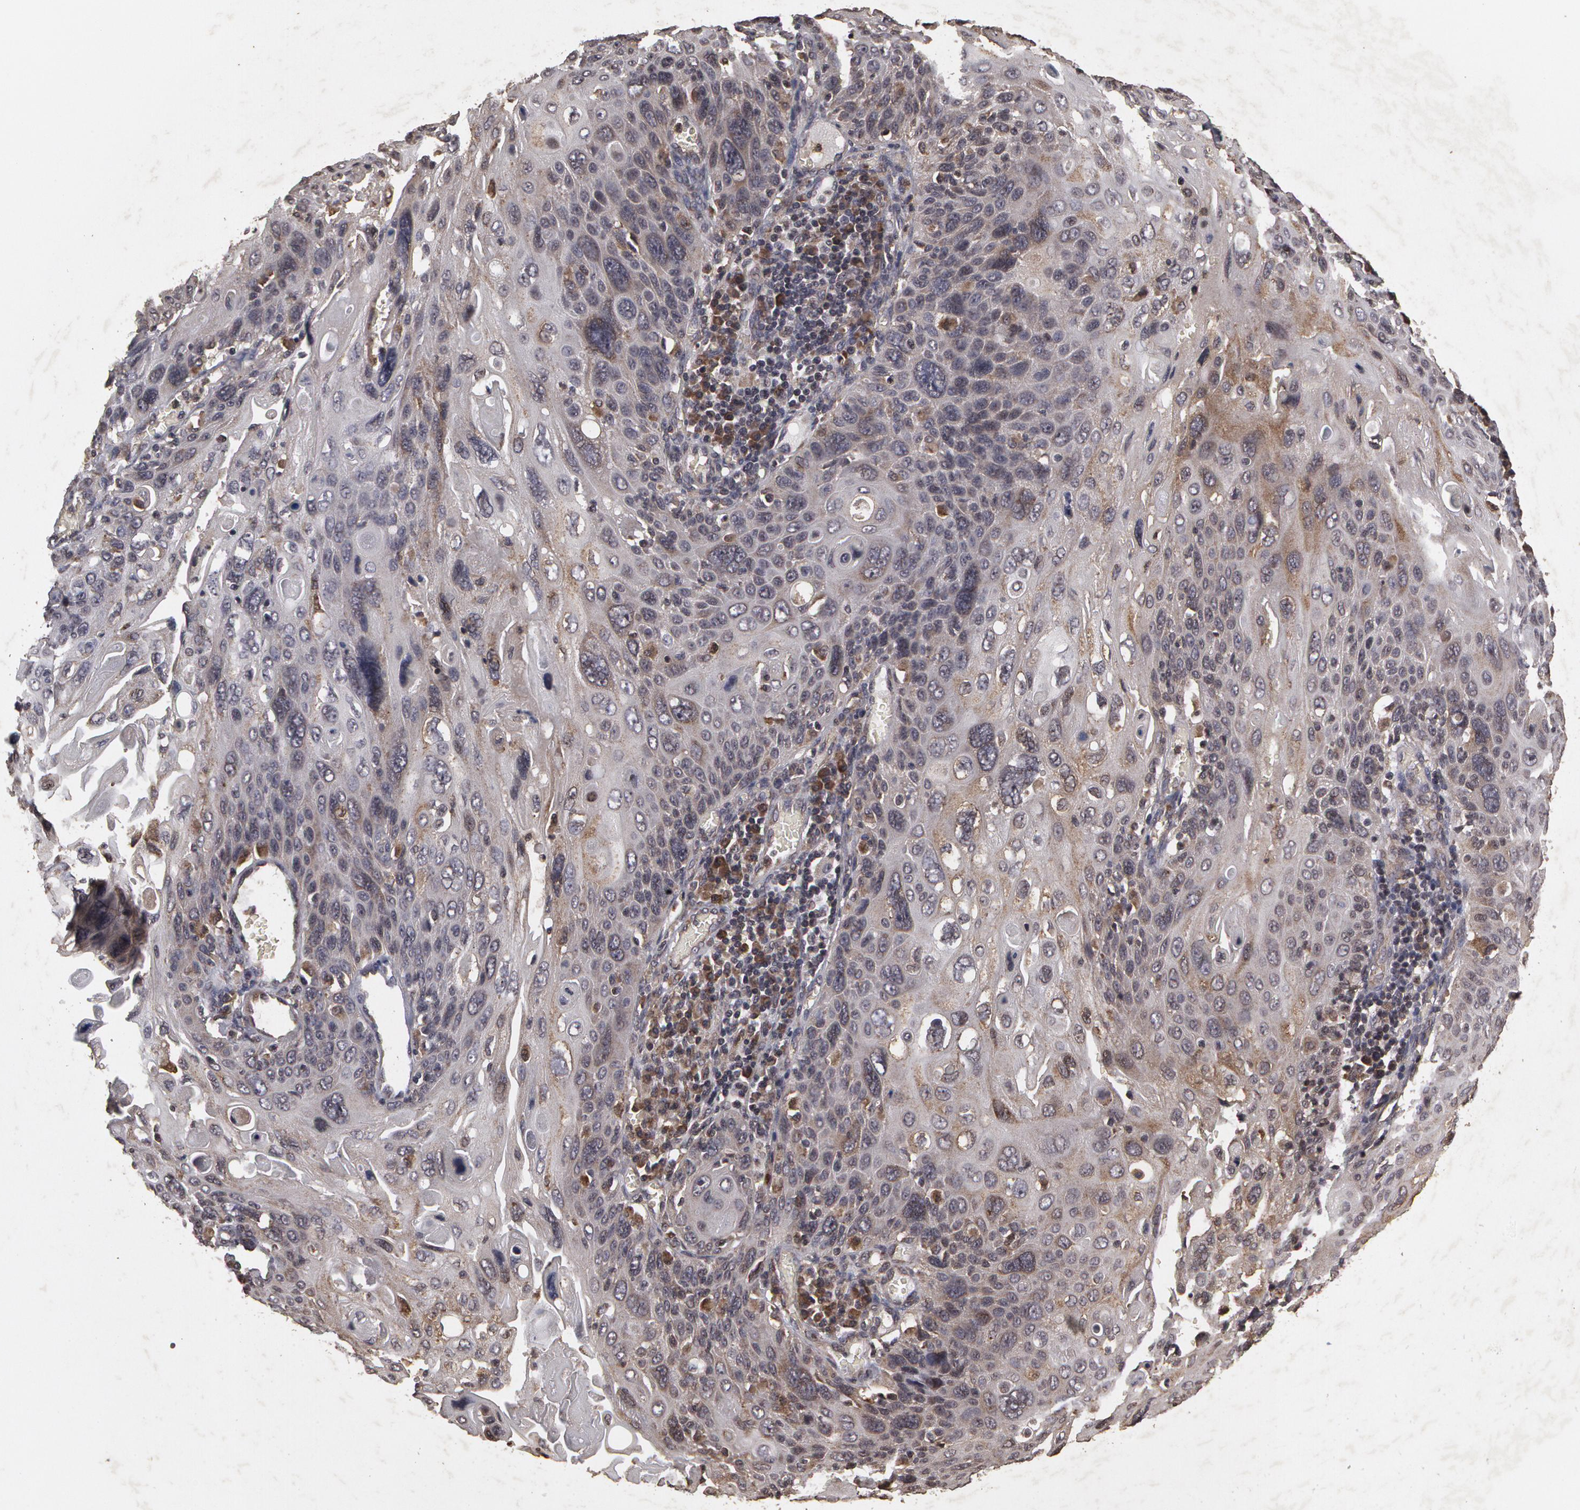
{"staining": {"intensity": "negative", "quantity": "none", "location": "none"}, "tissue": "cervical cancer", "cell_type": "Tumor cells", "image_type": "cancer", "snomed": [{"axis": "morphology", "description": "Squamous cell carcinoma, NOS"}, {"axis": "topography", "description": "Cervix"}], "caption": "Cervical cancer stained for a protein using IHC exhibits no expression tumor cells.", "gene": "CALR", "patient": {"sex": "female", "age": 54}}